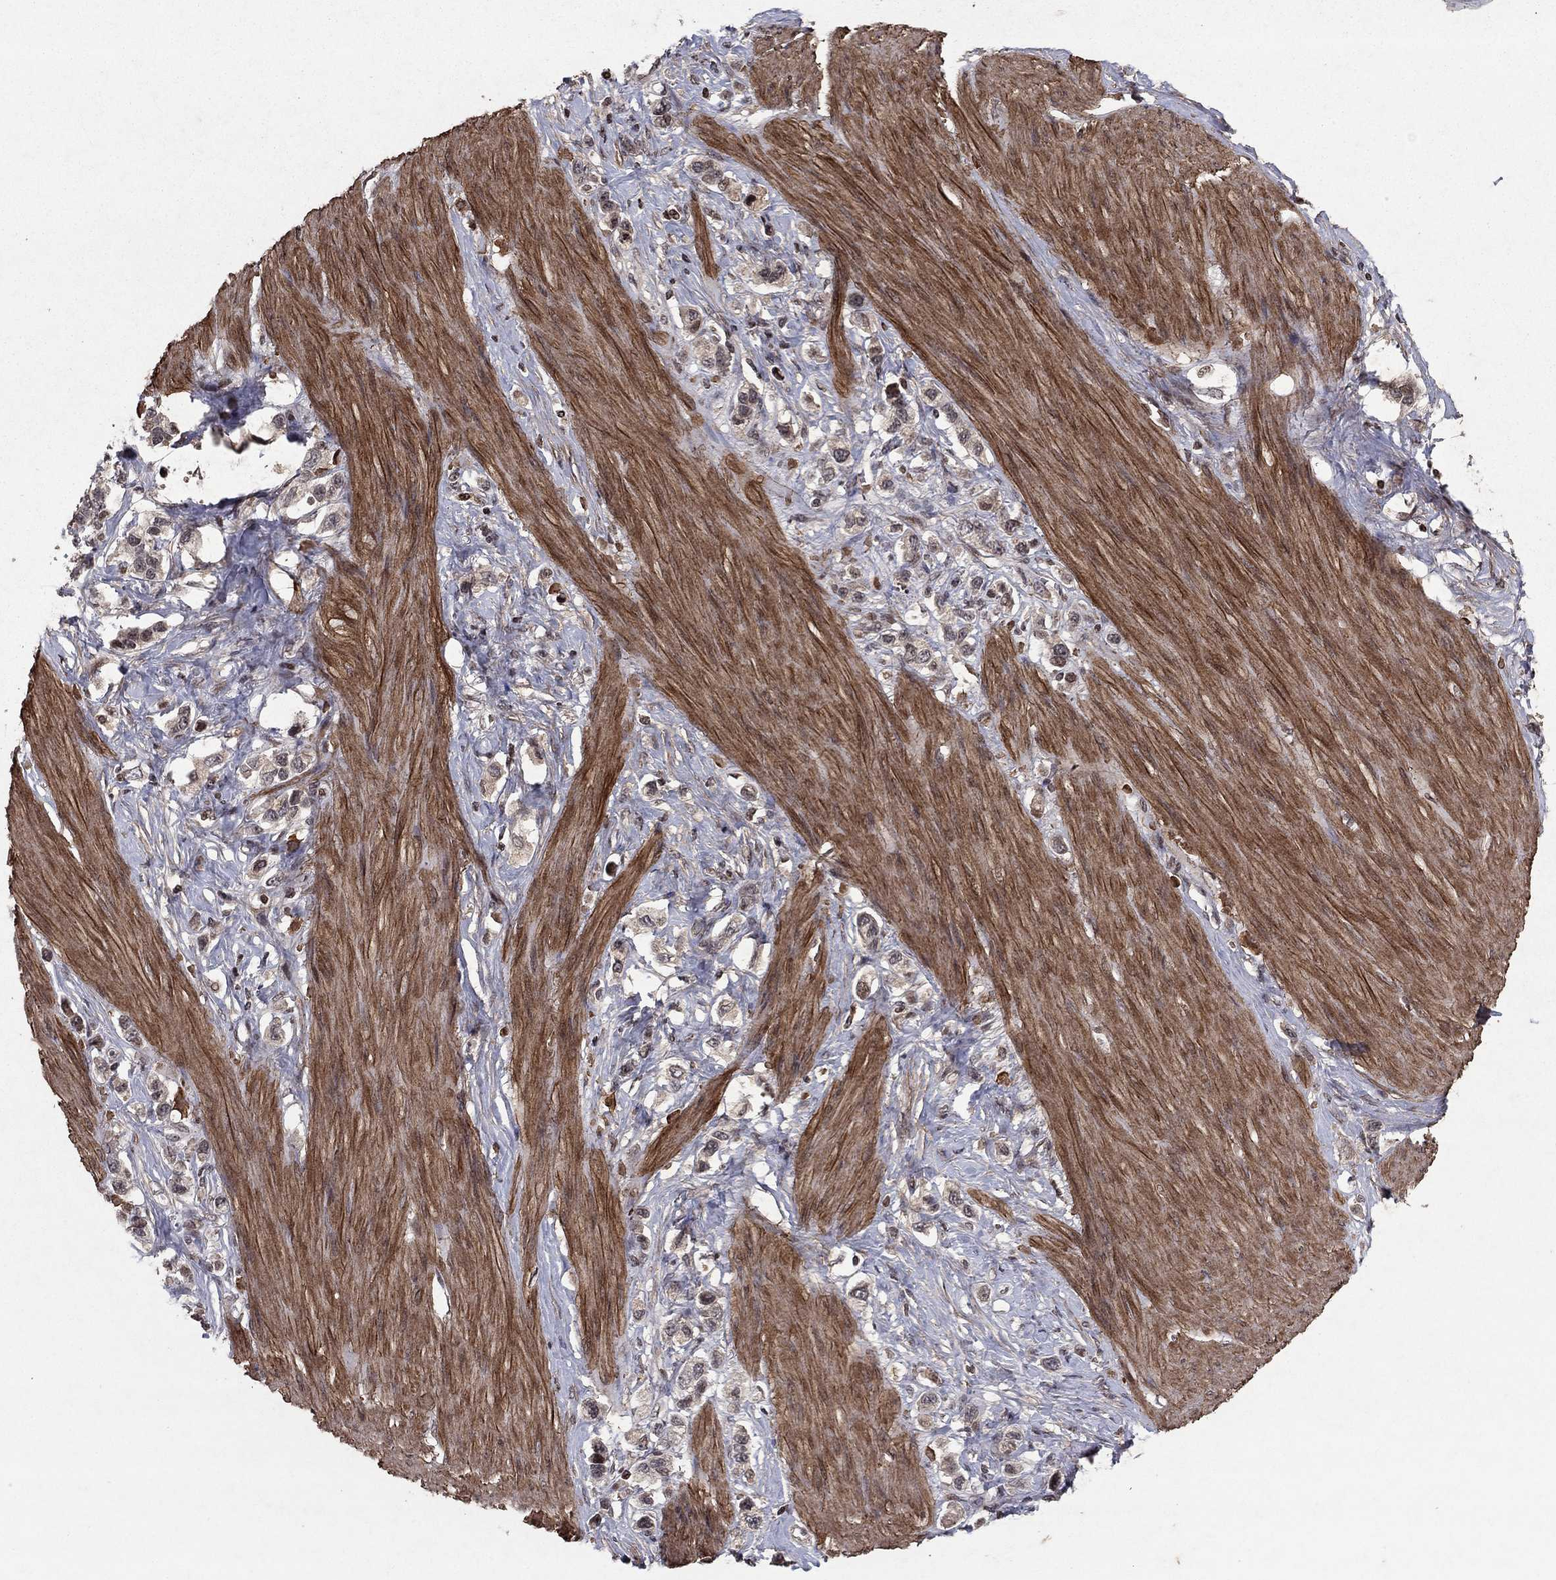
{"staining": {"intensity": "negative", "quantity": "none", "location": "none"}, "tissue": "stomach cancer", "cell_type": "Tumor cells", "image_type": "cancer", "snomed": [{"axis": "morphology", "description": "Normal tissue, NOS"}, {"axis": "morphology", "description": "Adenocarcinoma, NOS"}, {"axis": "morphology", "description": "Adenocarcinoma, High grade"}, {"axis": "topography", "description": "Stomach, upper"}, {"axis": "topography", "description": "Stomach"}], "caption": "Tumor cells show no significant staining in adenocarcinoma (high-grade) (stomach).", "gene": "SORBS1", "patient": {"sex": "female", "age": 65}}